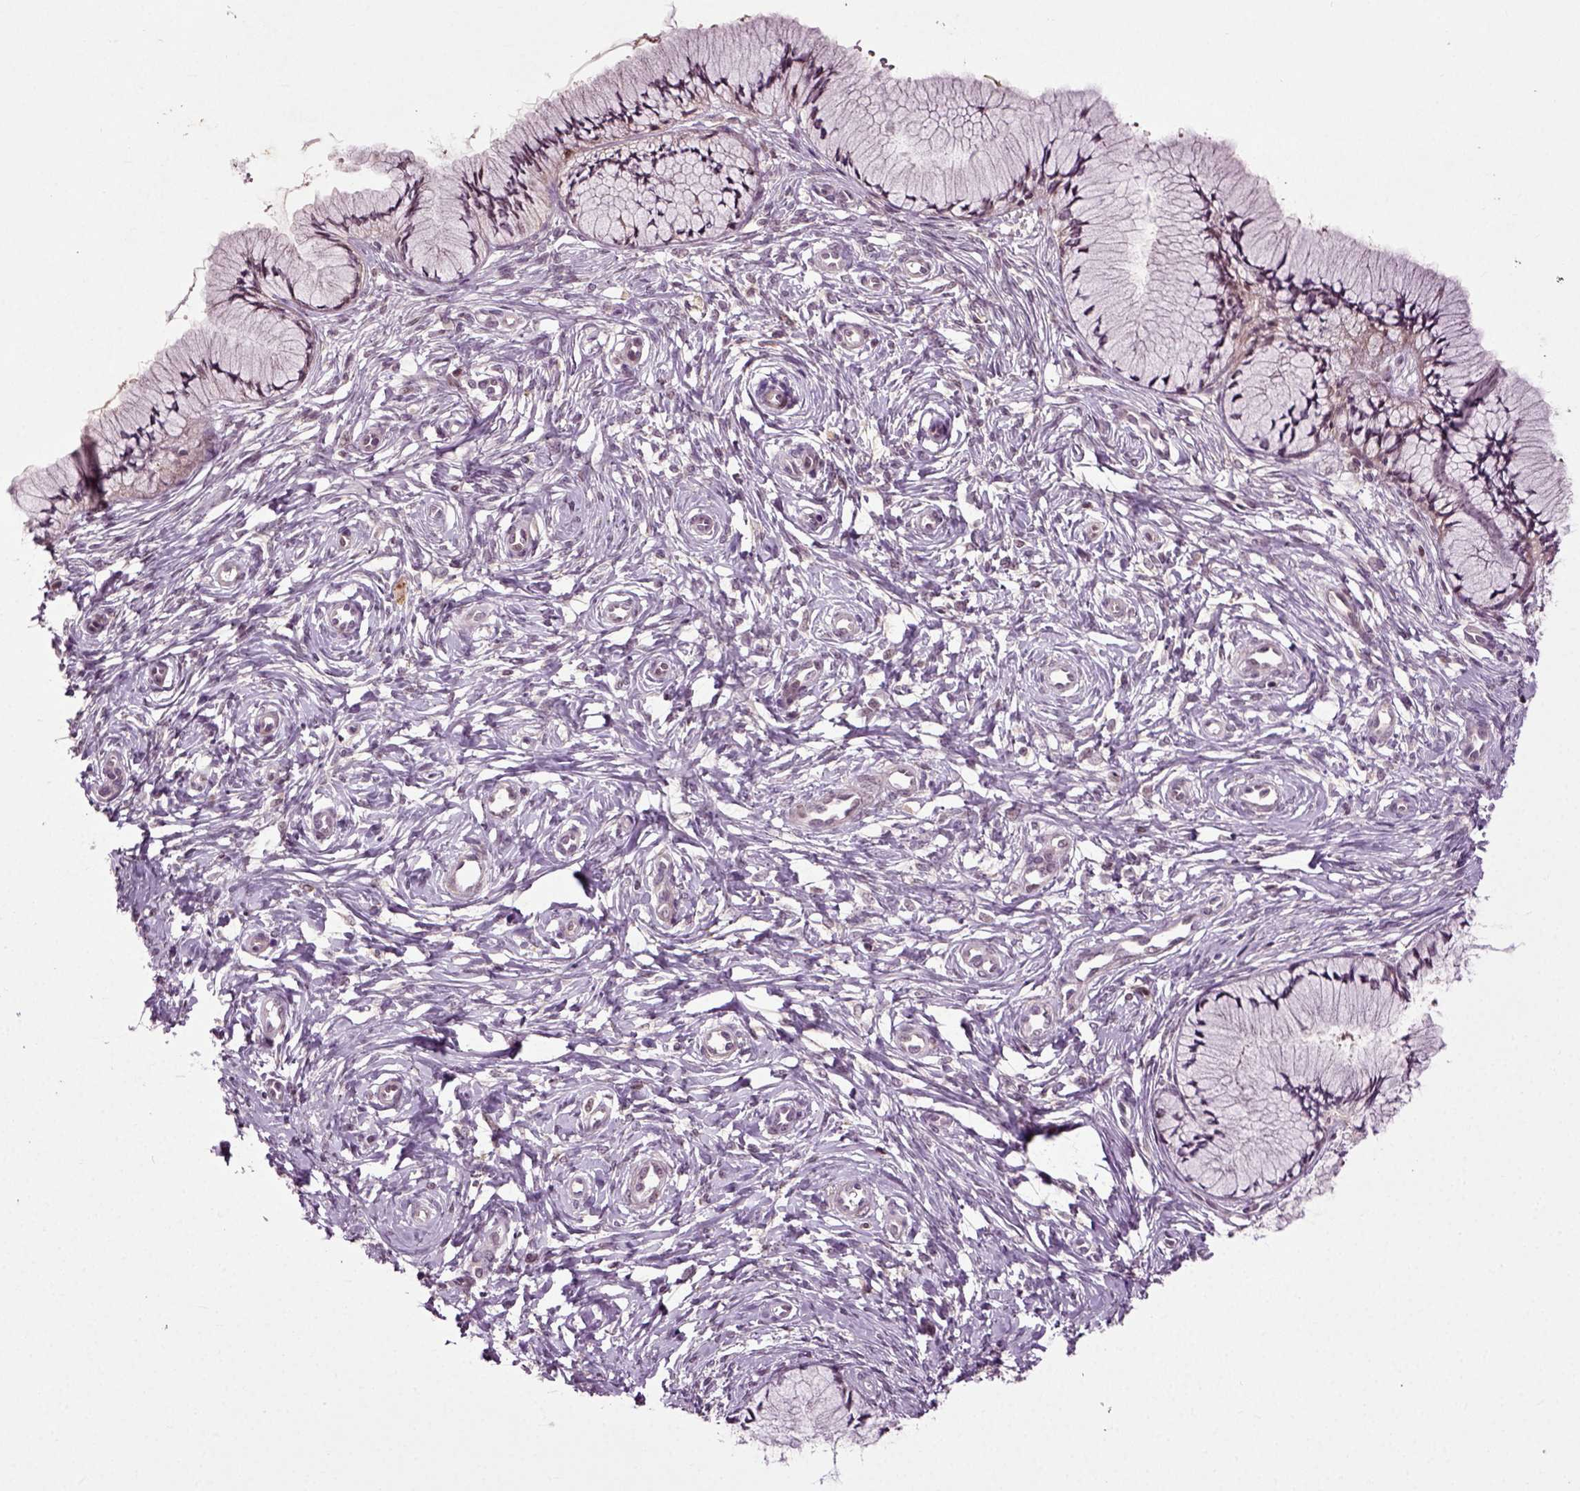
{"staining": {"intensity": "negative", "quantity": "none", "location": "none"}, "tissue": "cervix", "cell_type": "Glandular cells", "image_type": "normal", "snomed": [{"axis": "morphology", "description": "Normal tissue, NOS"}, {"axis": "topography", "description": "Cervix"}], "caption": "Glandular cells show no significant protein staining in normal cervix.", "gene": "KNSTRN", "patient": {"sex": "female", "age": 37}}